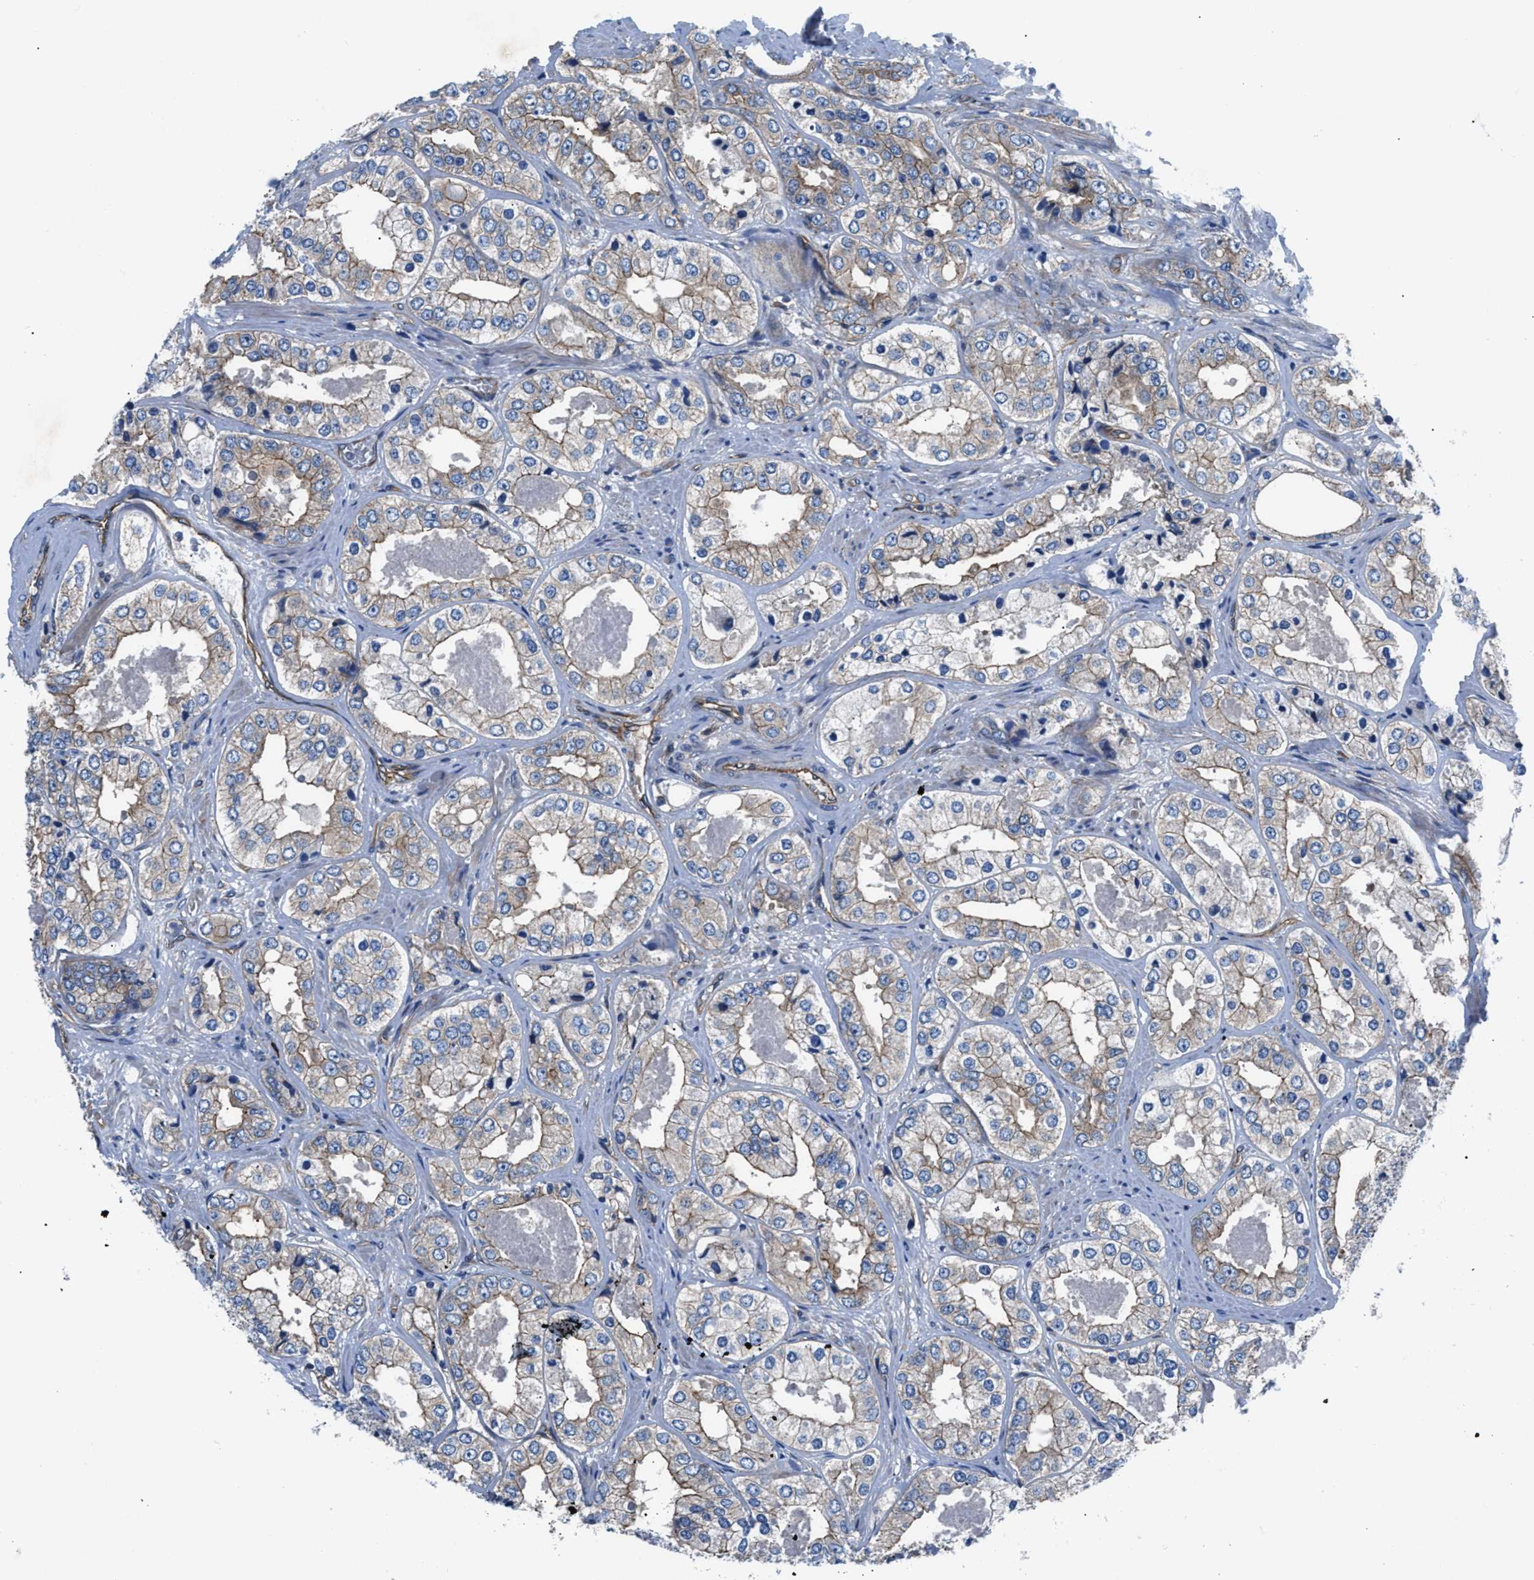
{"staining": {"intensity": "moderate", "quantity": ">75%", "location": "cytoplasmic/membranous"}, "tissue": "prostate cancer", "cell_type": "Tumor cells", "image_type": "cancer", "snomed": [{"axis": "morphology", "description": "Adenocarcinoma, High grade"}, {"axis": "topography", "description": "Prostate"}], "caption": "Immunohistochemical staining of human adenocarcinoma (high-grade) (prostate) shows medium levels of moderate cytoplasmic/membranous protein staining in about >75% of tumor cells.", "gene": "TRIP4", "patient": {"sex": "male", "age": 61}}